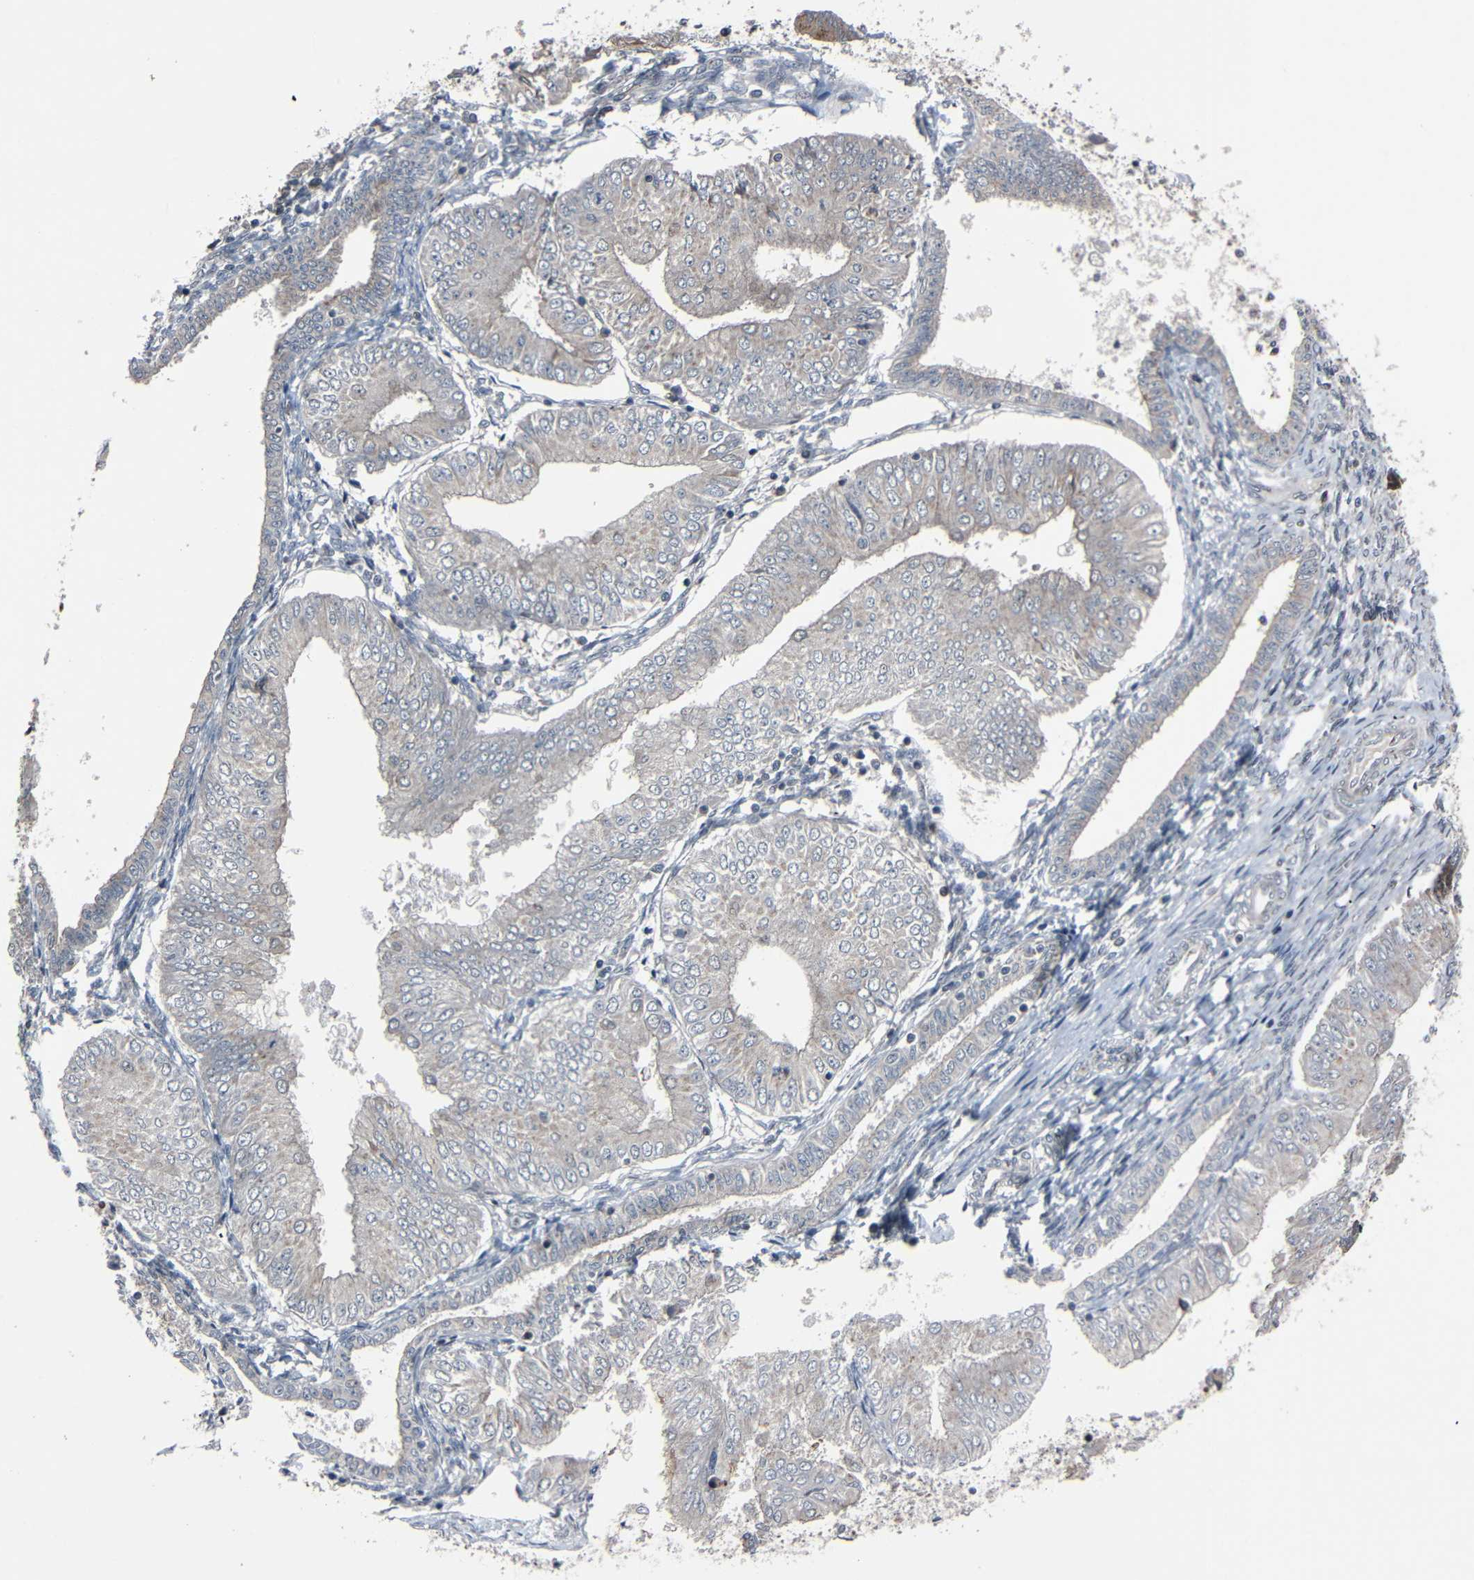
{"staining": {"intensity": "weak", "quantity": ">75%", "location": "cytoplasmic/membranous"}, "tissue": "endometrial cancer", "cell_type": "Tumor cells", "image_type": "cancer", "snomed": [{"axis": "morphology", "description": "Adenocarcinoma, NOS"}, {"axis": "topography", "description": "Endometrium"}], "caption": "Adenocarcinoma (endometrial) was stained to show a protein in brown. There is low levels of weak cytoplasmic/membranous expression in about >75% of tumor cells. The staining is performed using DAB brown chromogen to label protein expression. The nuclei are counter-stained blue using hematoxylin.", "gene": "AKAP9", "patient": {"sex": "female", "age": 53}}